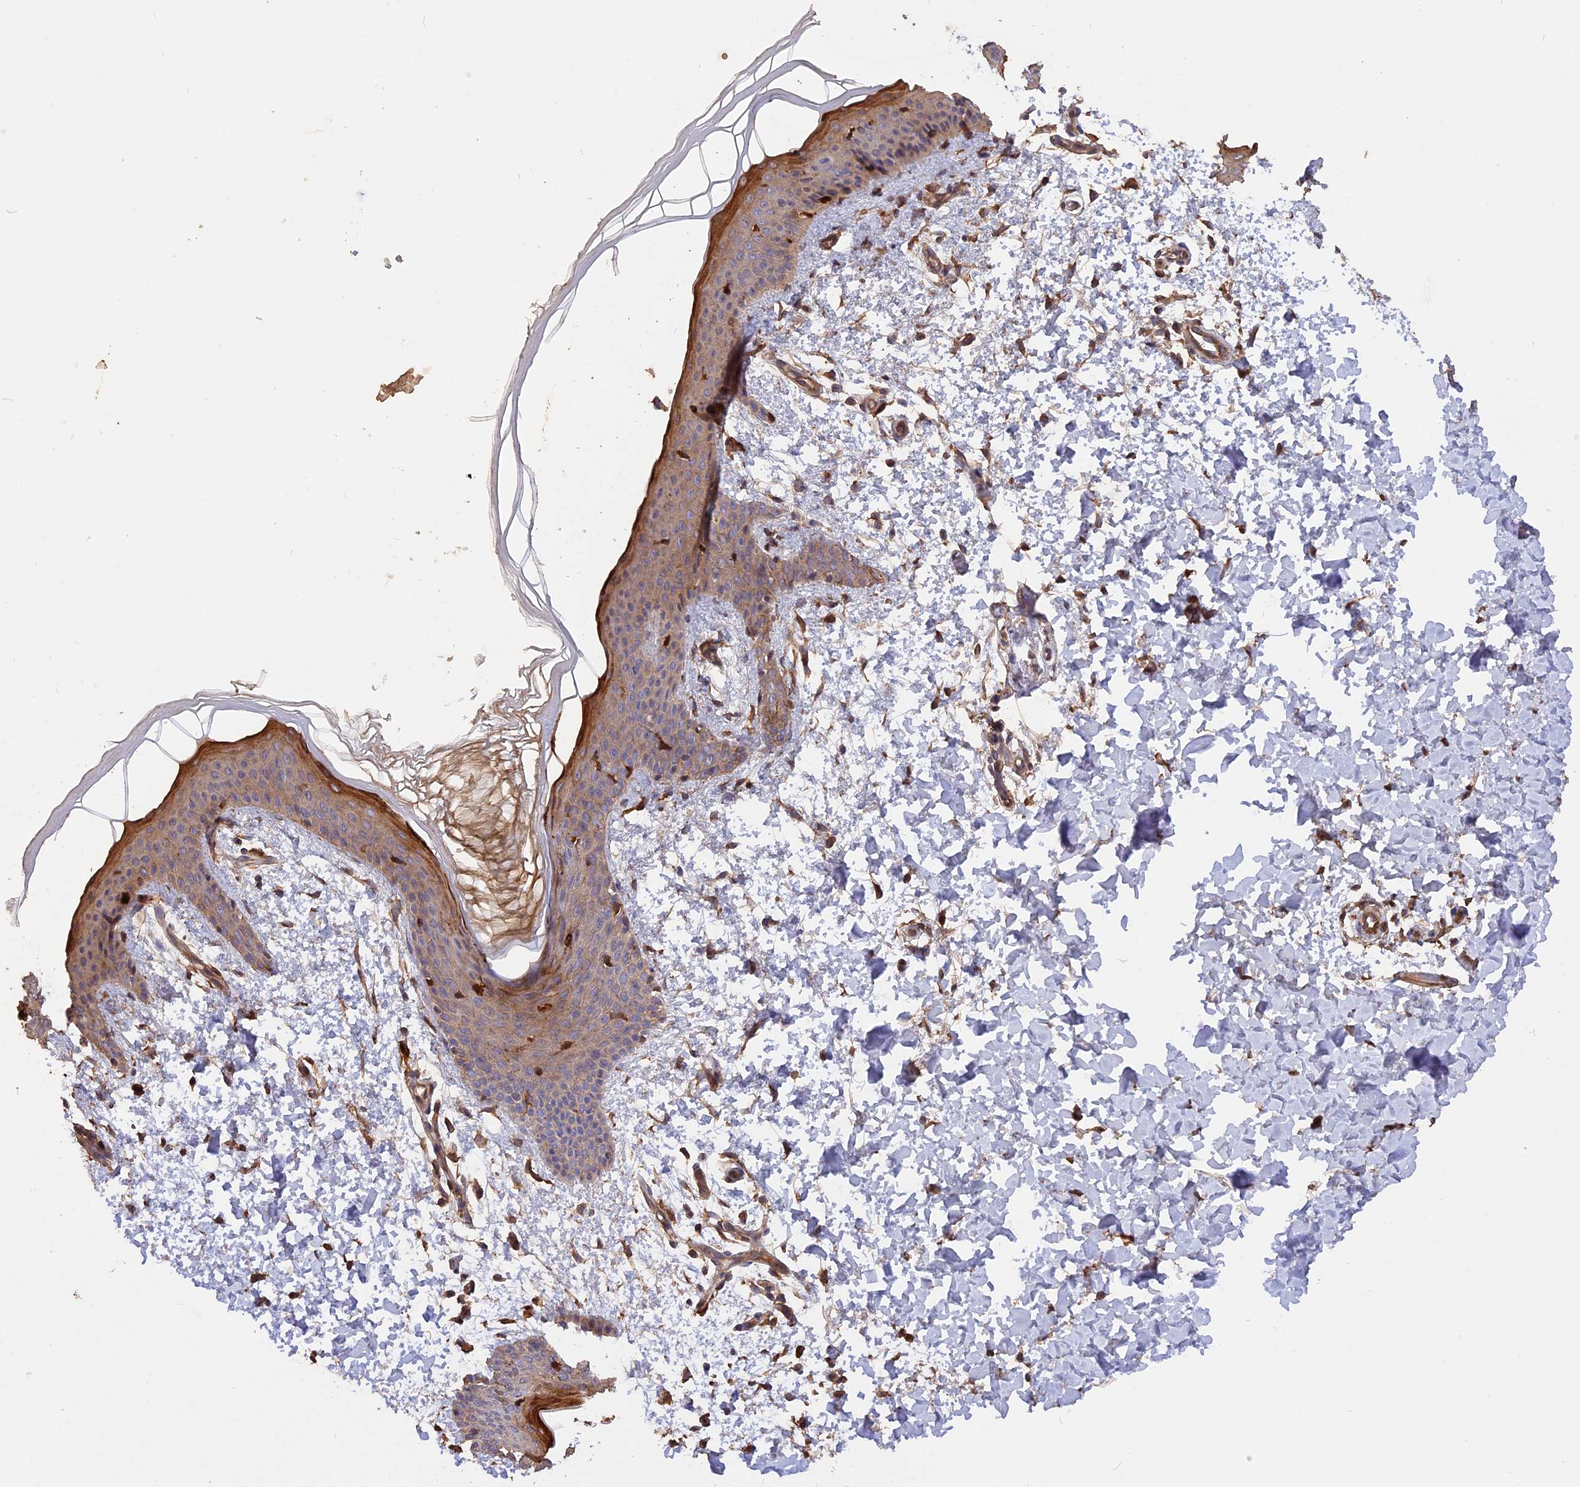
{"staining": {"intensity": "moderate", "quantity": ">75%", "location": "cytoplasmic/membranous"}, "tissue": "skin", "cell_type": "Fibroblasts", "image_type": "normal", "snomed": [{"axis": "morphology", "description": "Normal tissue, NOS"}, {"axis": "topography", "description": "Skin"}], "caption": "Moderate cytoplasmic/membranous protein expression is identified in approximately >75% of fibroblasts in skin.", "gene": "RASAL1", "patient": {"sex": "male", "age": 36}}